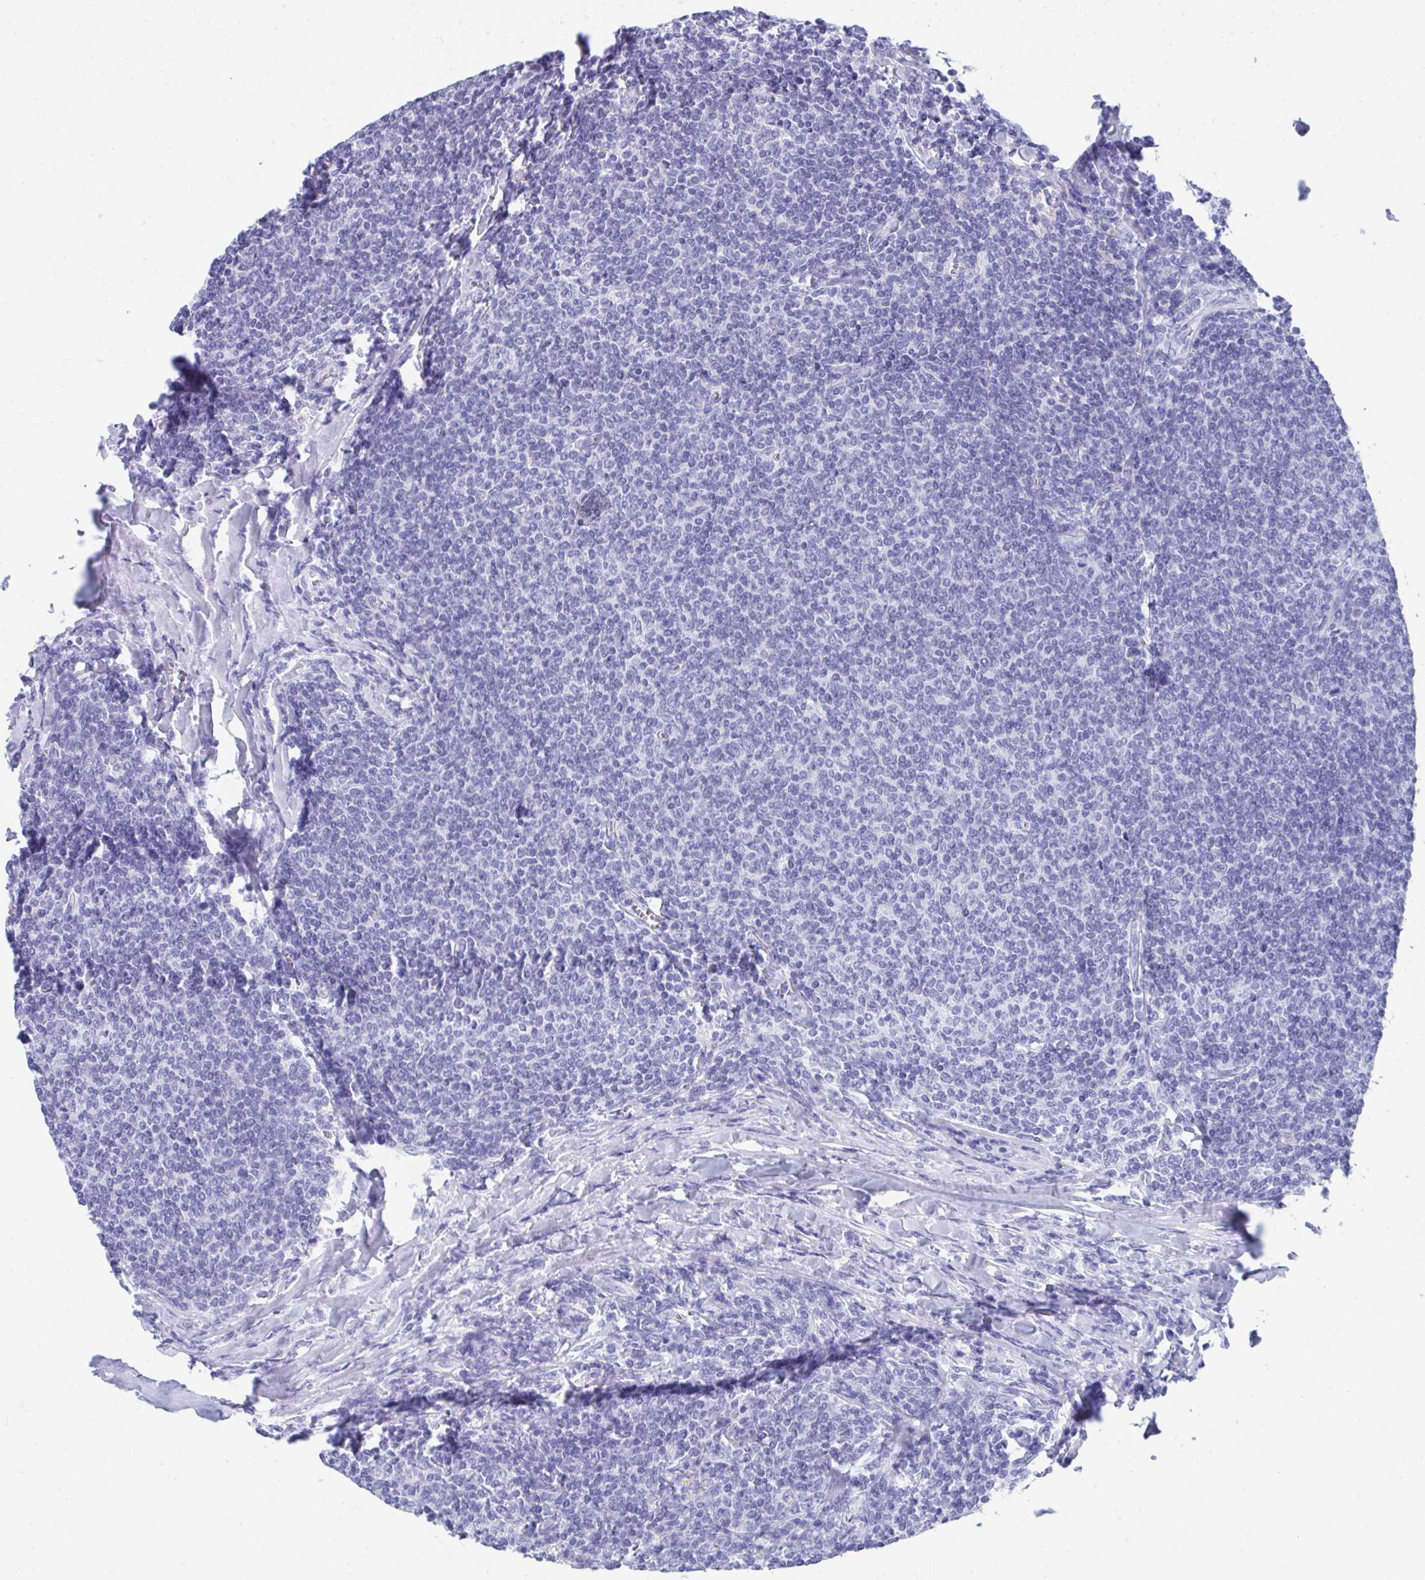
{"staining": {"intensity": "negative", "quantity": "none", "location": "none"}, "tissue": "lymphoma", "cell_type": "Tumor cells", "image_type": "cancer", "snomed": [{"axis": "morphology", "description": "Malignant lymphoma, non-Hodgkin's type, Low grade"}, {"axis": "topography", "description": "Lymph node"}], "caption": "Immunohistochemical staining of human malignant lymphoma, non-Hodgkin's type (low-grade) shows no significant expression in tumor cells.", "gene": "HGD", "patient": {"sex": "male", "age": 52}}